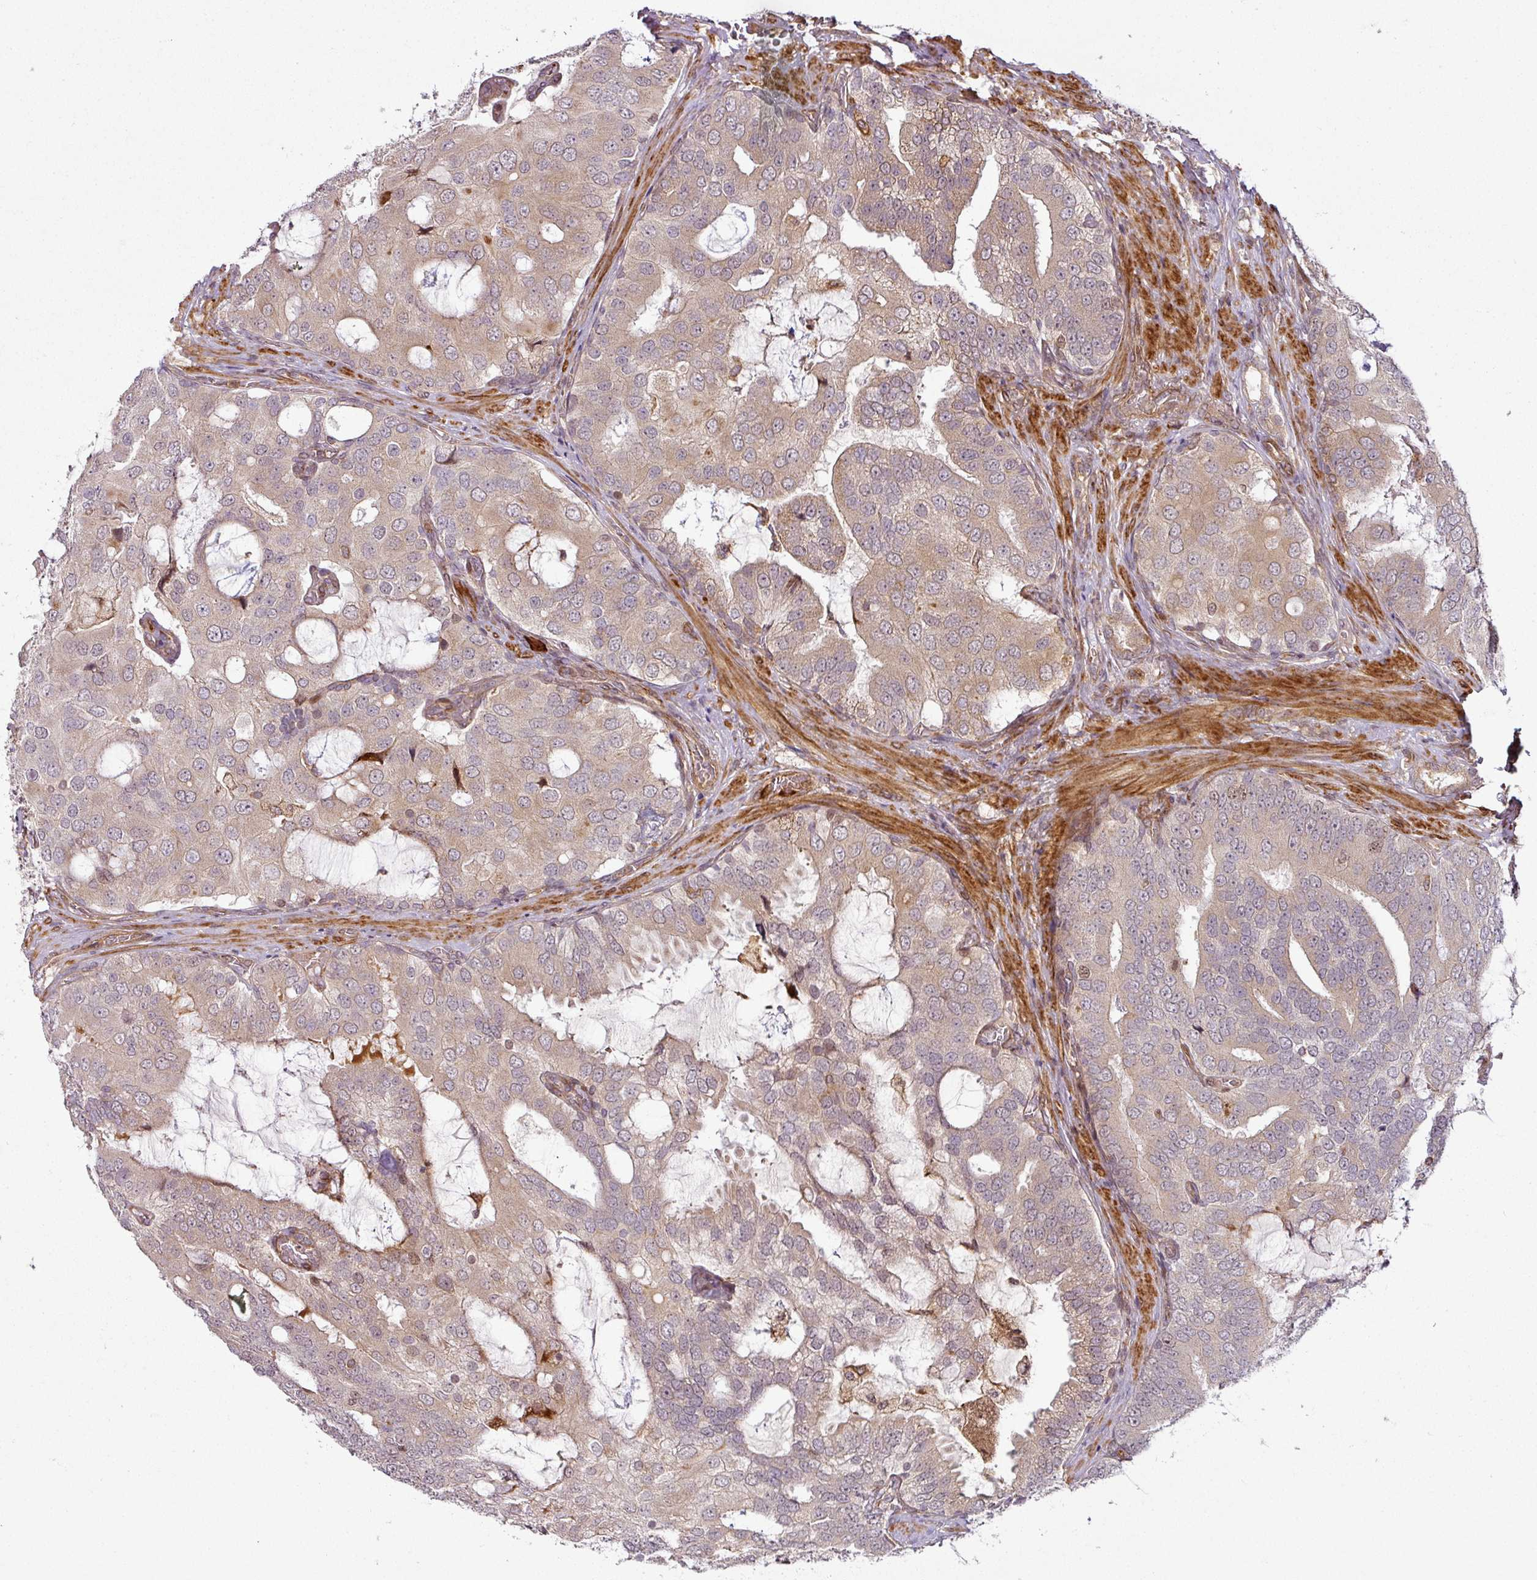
{"staining": {"intensity": "weak", "quantity": ">75%", "location": "cytoplasmic/membranous"}, "tissue": "prostate cancer", "cell_type": "Tumor cells", "image_type": "cancer", "snomed": [{"axis": "morphology", "description": "Adenocarcinoma, High grade"}, {"axis": "topography", "description": "Prostate"}], "caption": "Tumor cells reveal weak cytoplasmic/membranous staining in approximately >75% of cells in prostate high-grade adenocarcinoma. The protein of interest is stained brown, and the nuclei are stained in blue (DAB (3,3'-diaminobenzidine) IHC with brightfield microscopy, high magnification).", "gene": "ATAT1", "patient": {"sex": "male", "age": 55}}